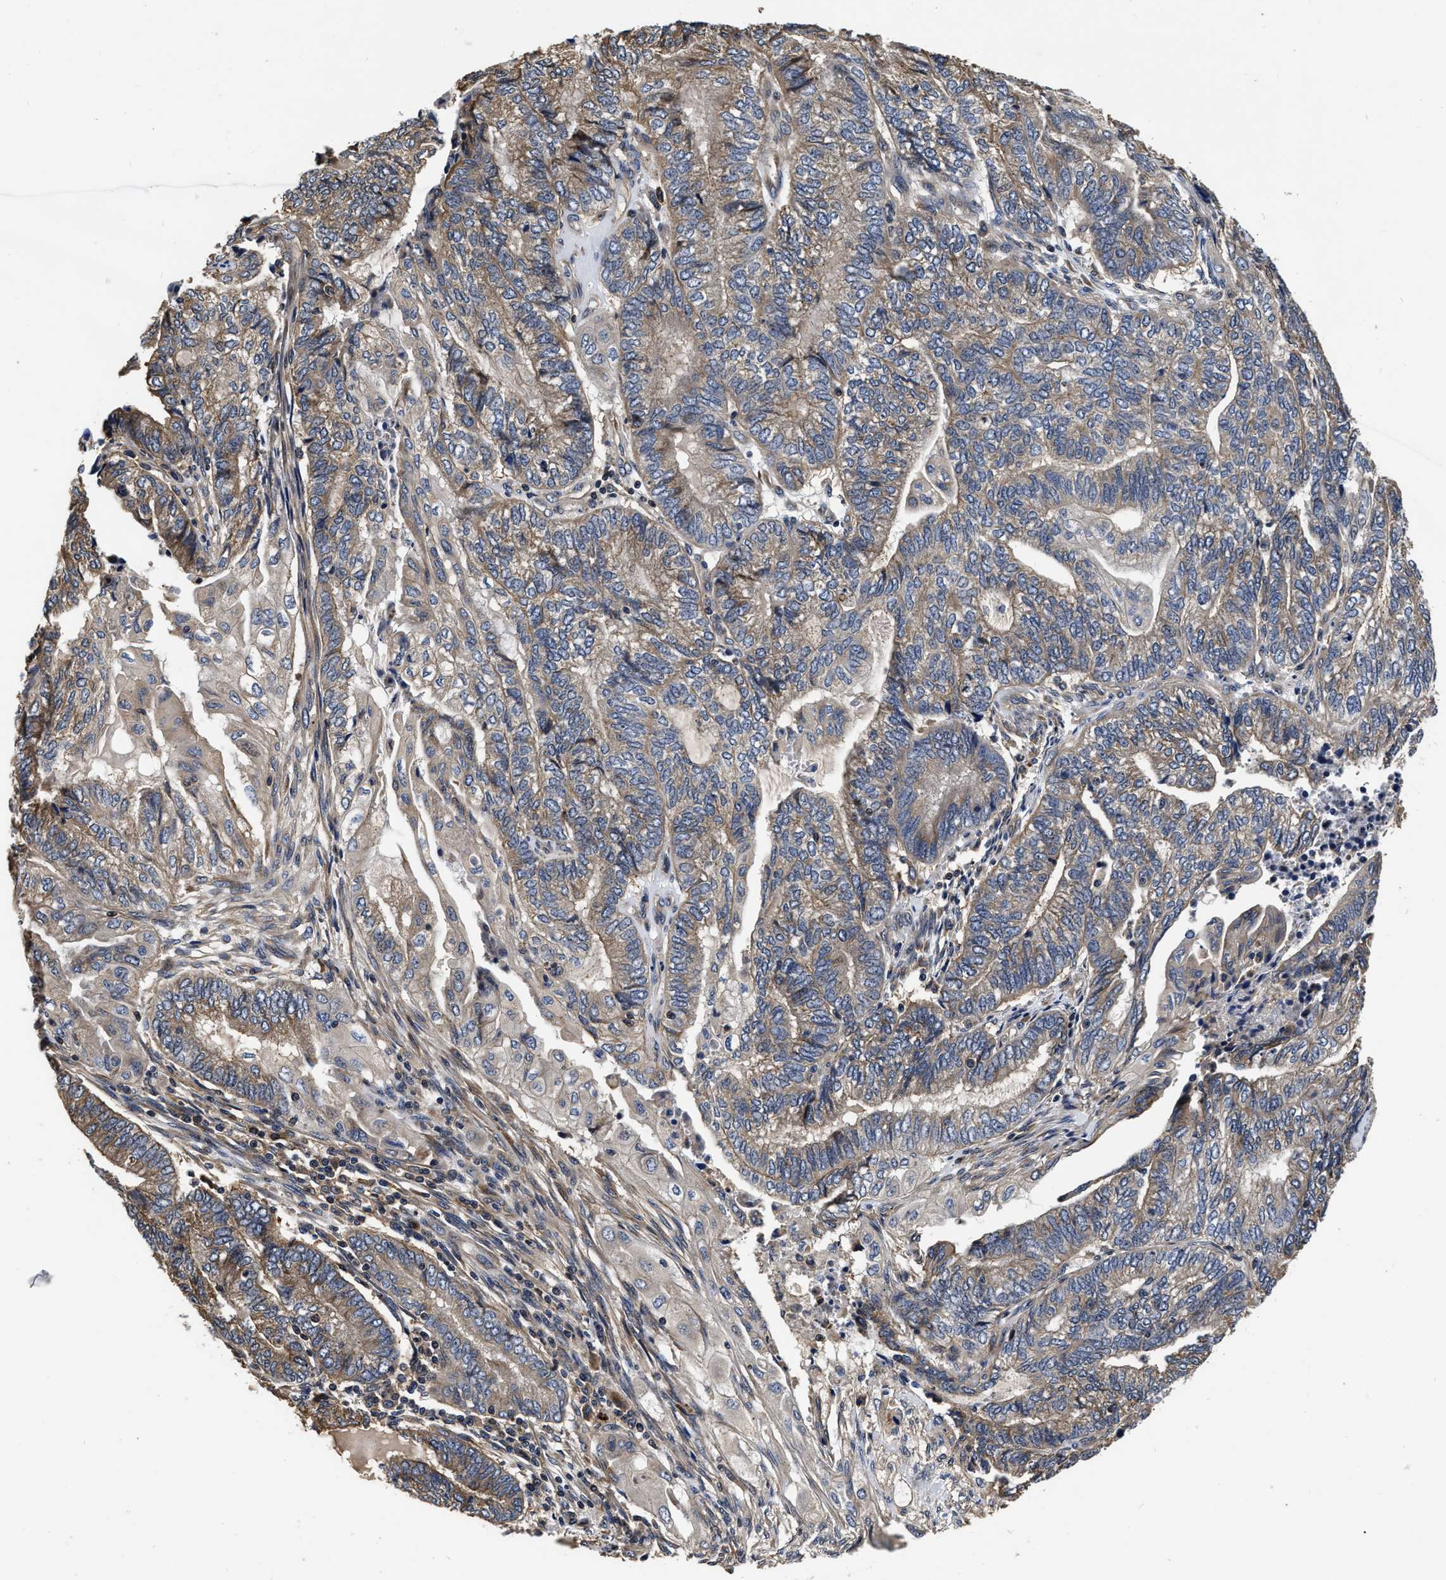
{"staining": {"intensity": "weak", "quantity": ">75%", "location": "cytoplasmic/membranous"}, "tissue": "endometrial cancer", "cell_type": "Tumor cells", "image_type": "cancer", "snomed": [{"axis": "morphology", "description": "Adenocarcinoma, NOS"}, {"axis": "topography", "description": "Uterus"}, {"axis": "topography", "description": "Endometrium"}], "caption": "Weak cytoplasmic/membranous expression is present in about >75% of tumor cells in endometrial adenocarcinoma.", "gene": "ABCG8", "patient": {"sex": "female", "age": 70}}